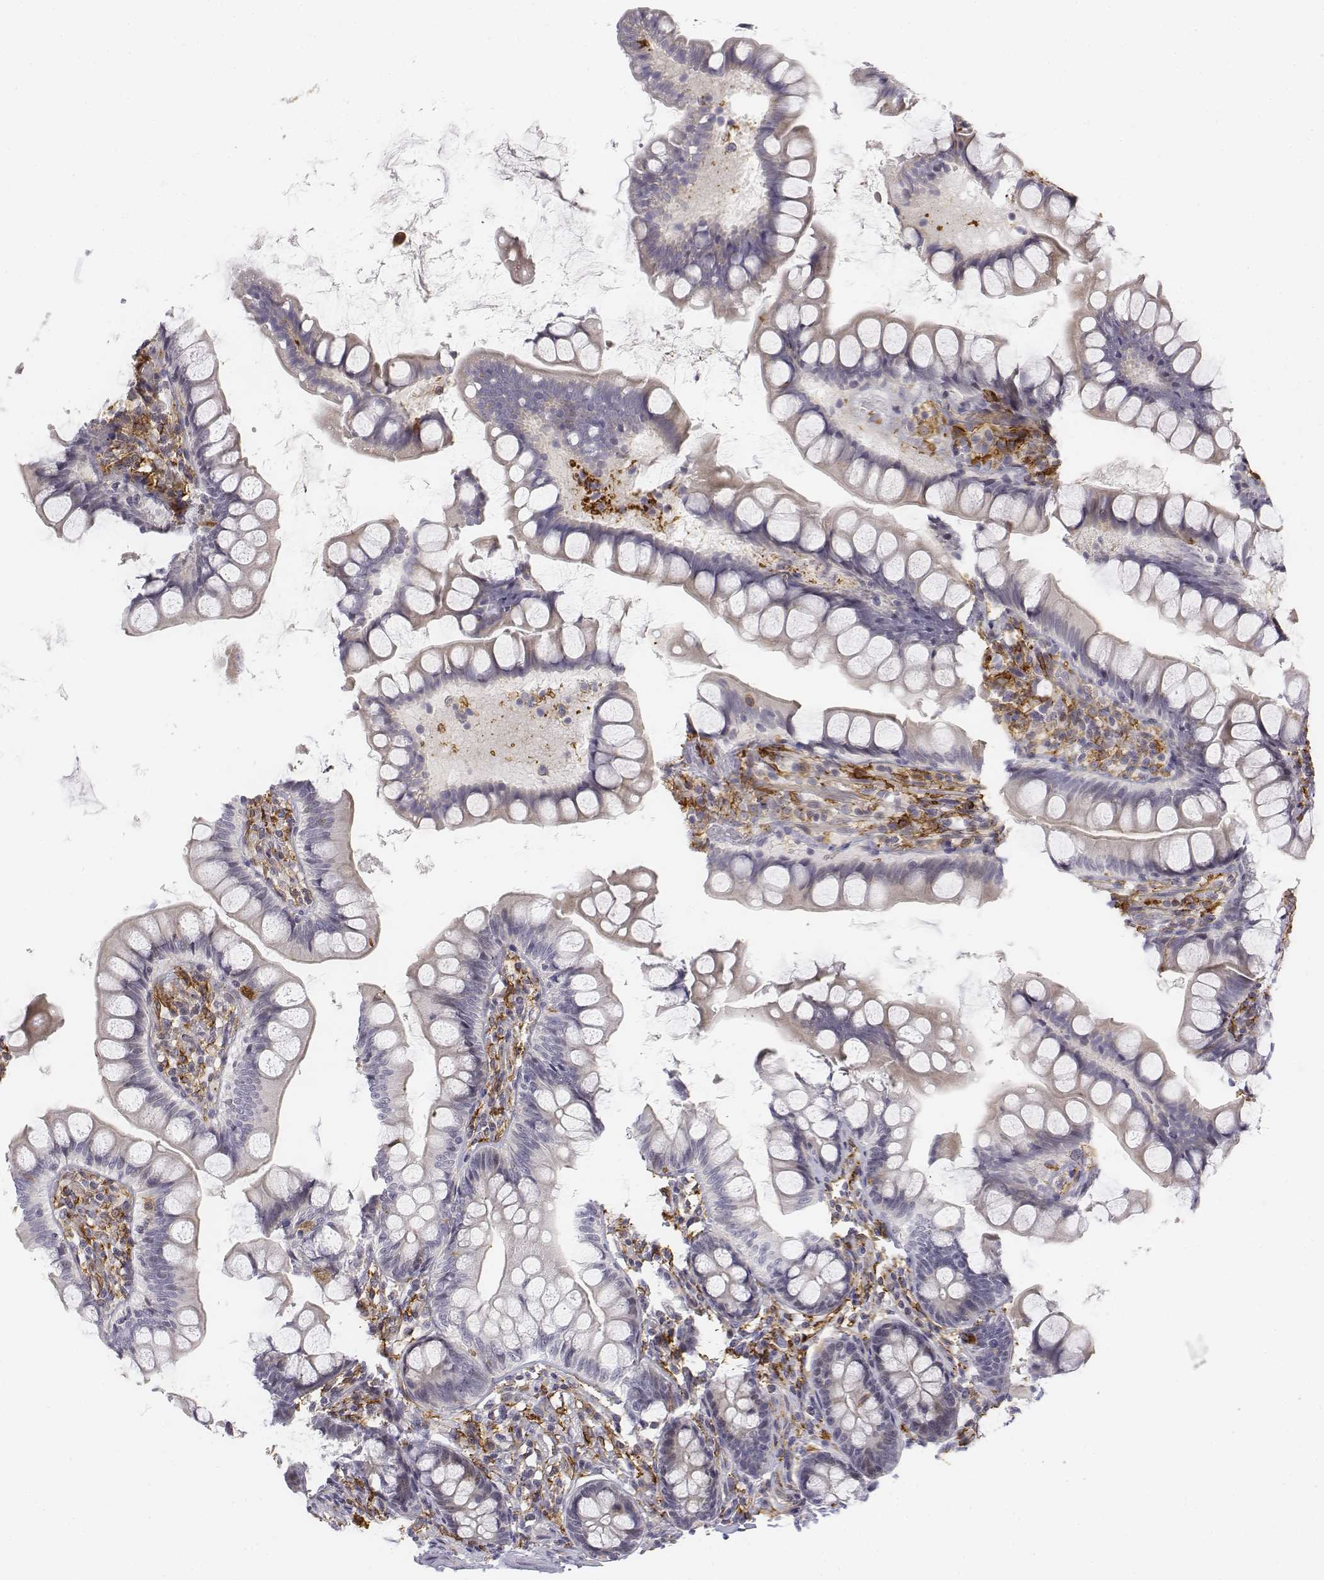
{"staining": {"intensity": "negative", "quantity": "none", "location": "none"}, "tissue": "small intestine", "cell_type": "Glandular cells", "image_type": "normal", "snomed": [{"axis": "morphology", "description": "Normal tissue, NOS"}, {"axis": "topography", "description": "Small intestine"}], "caption": "Small intestine was stained to show a protein in brown. There is no significant staining in glandular cells. Nuclei are stained in blue.", "gene": "CD14", "patient": {"sex": "male", "age": 70}}